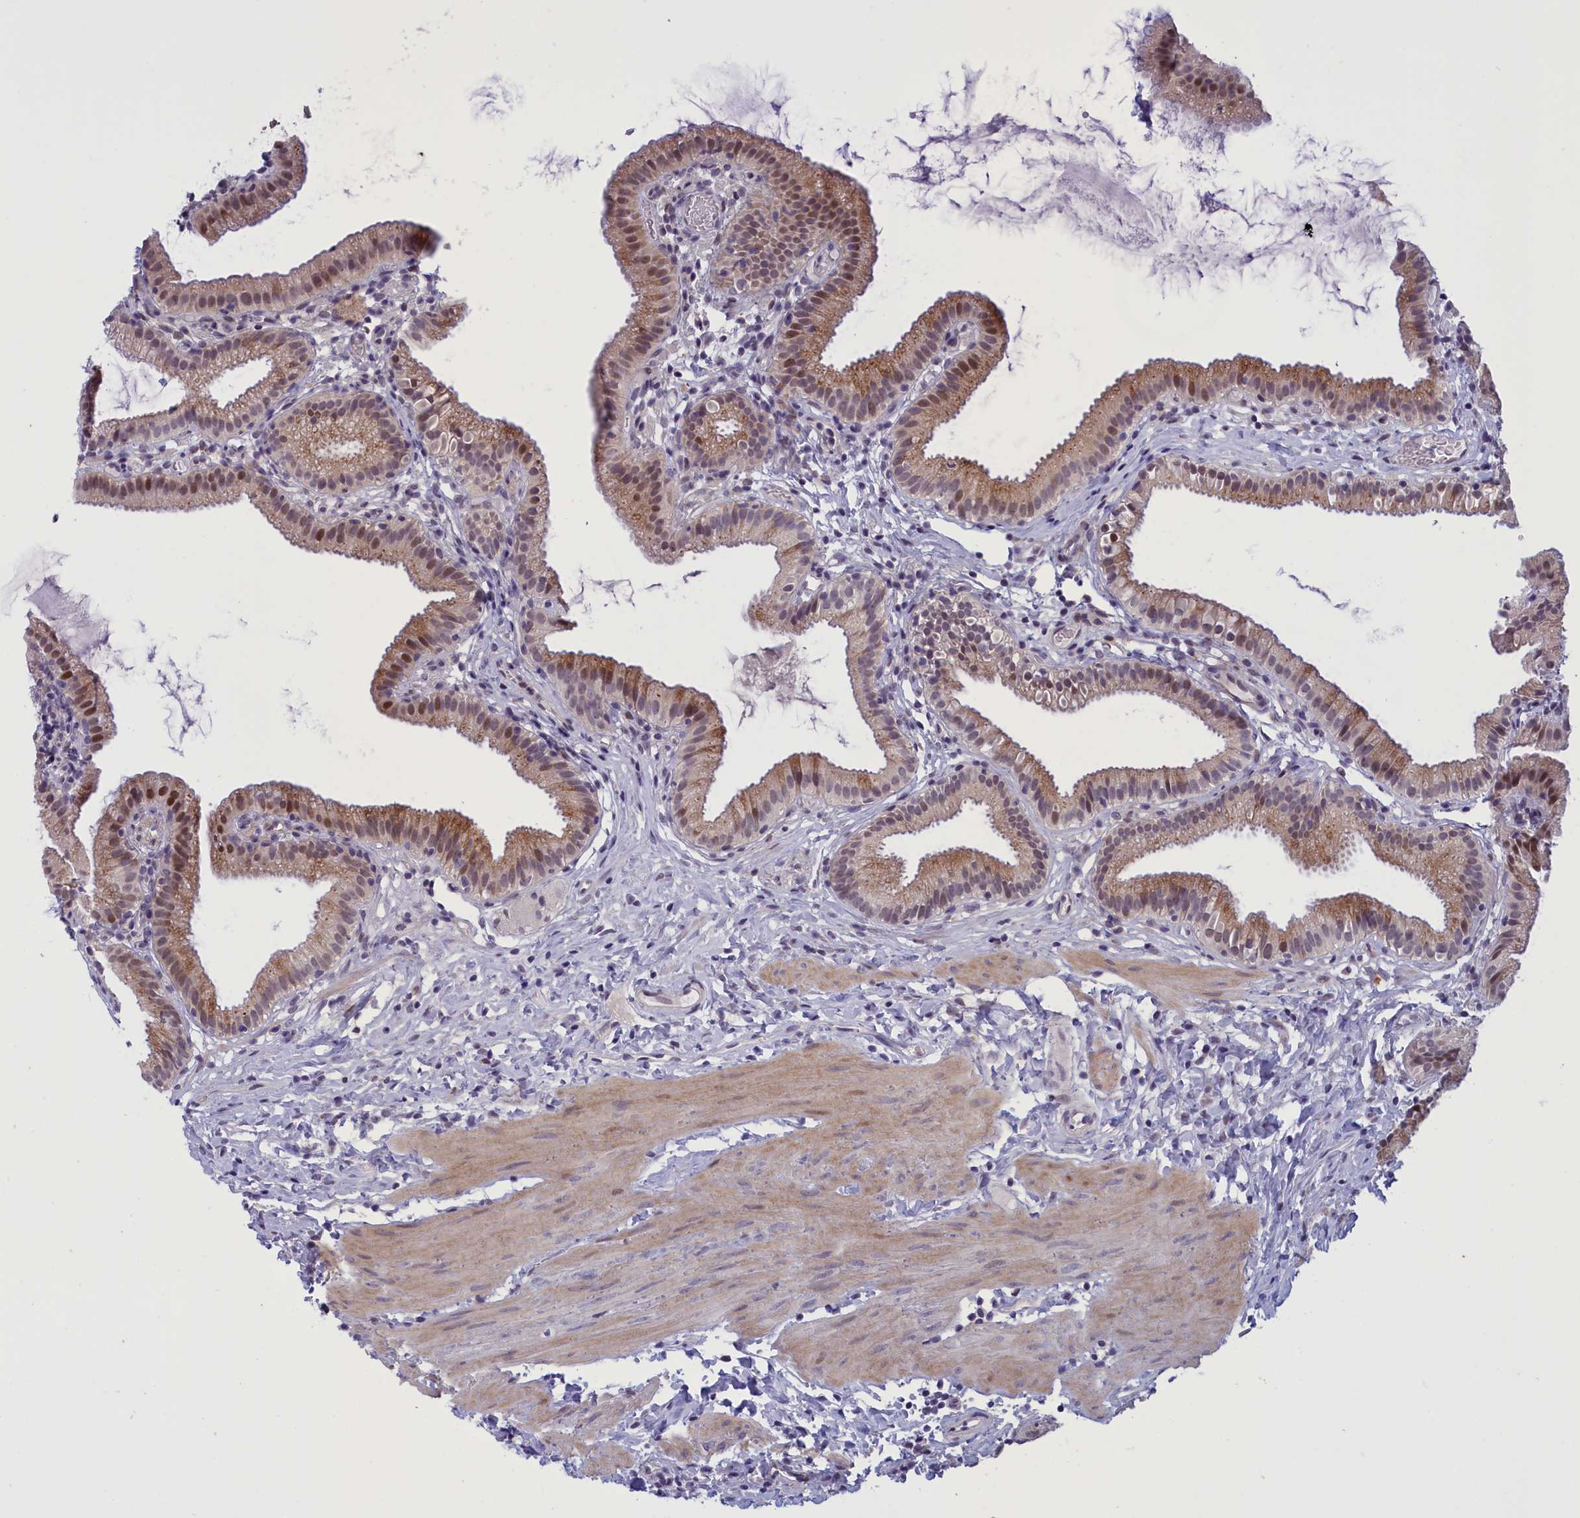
{"staining": {"intensity": "moderate", "quantity": "25%-75%", "location": "cytoplasmic/membranous,nuclear"}, "tissue": "gallbladder", "cell_type": "Glandular cells", "image_type": "normal", "snomed": [{"axis": "morphology", "description": "Normal tissue, NOS"}, {"axis": "topography", "description": "Gallbladder"}], "caption": "Gallbladder stained with IHC demonstrates moderate cytoplasmic/membranous,nuclear expression in approximately 25%-75% of glandular cells.", "gene": "ELOA2", "patient": {"sex": "female", "age": 46}}